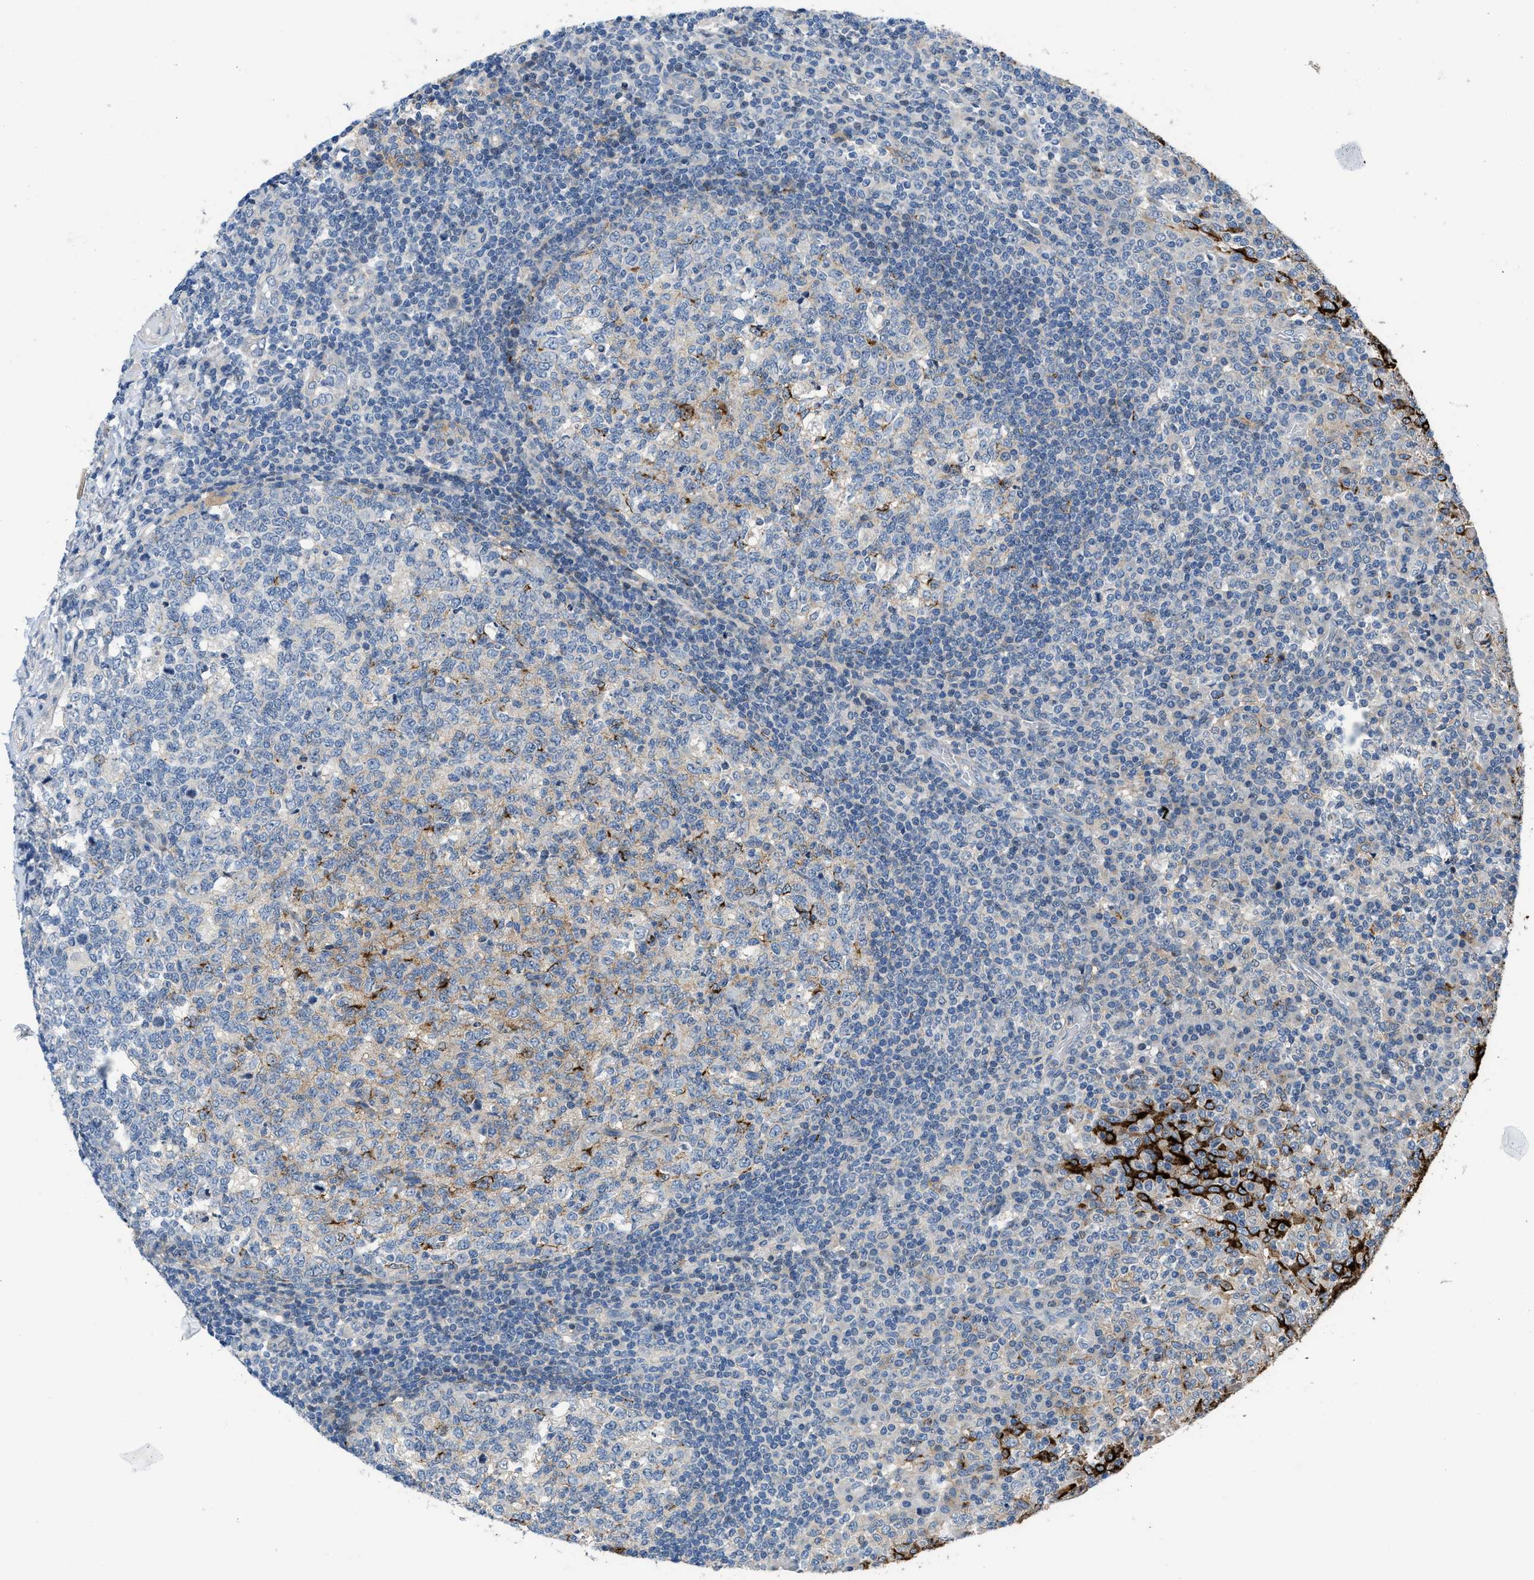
{"staining": {"intensity": "moderate", "quantity": "<25%", "location": "cytoplasmic/membranous"}, "tissue": "tonsil", "cell_type": "Germinal center cells", "image_type": "normal", "snomed": [{"axis": "morphology", "description": "Normal tissue, NOS"}, {"axis": "topography", "description": "Tonsil"}], "caption": "IHC image of unremarkable tonsil: tonsil stained using immunohistochemistry displays low levels of moderate protein expression localized specifically in the cytoplasmic/membranous of germinal center cells, appearing as a cytoplasmic/membranous brown color.", "gene": "FDCSP", "patient": {"sex": "female", "age": 19}}